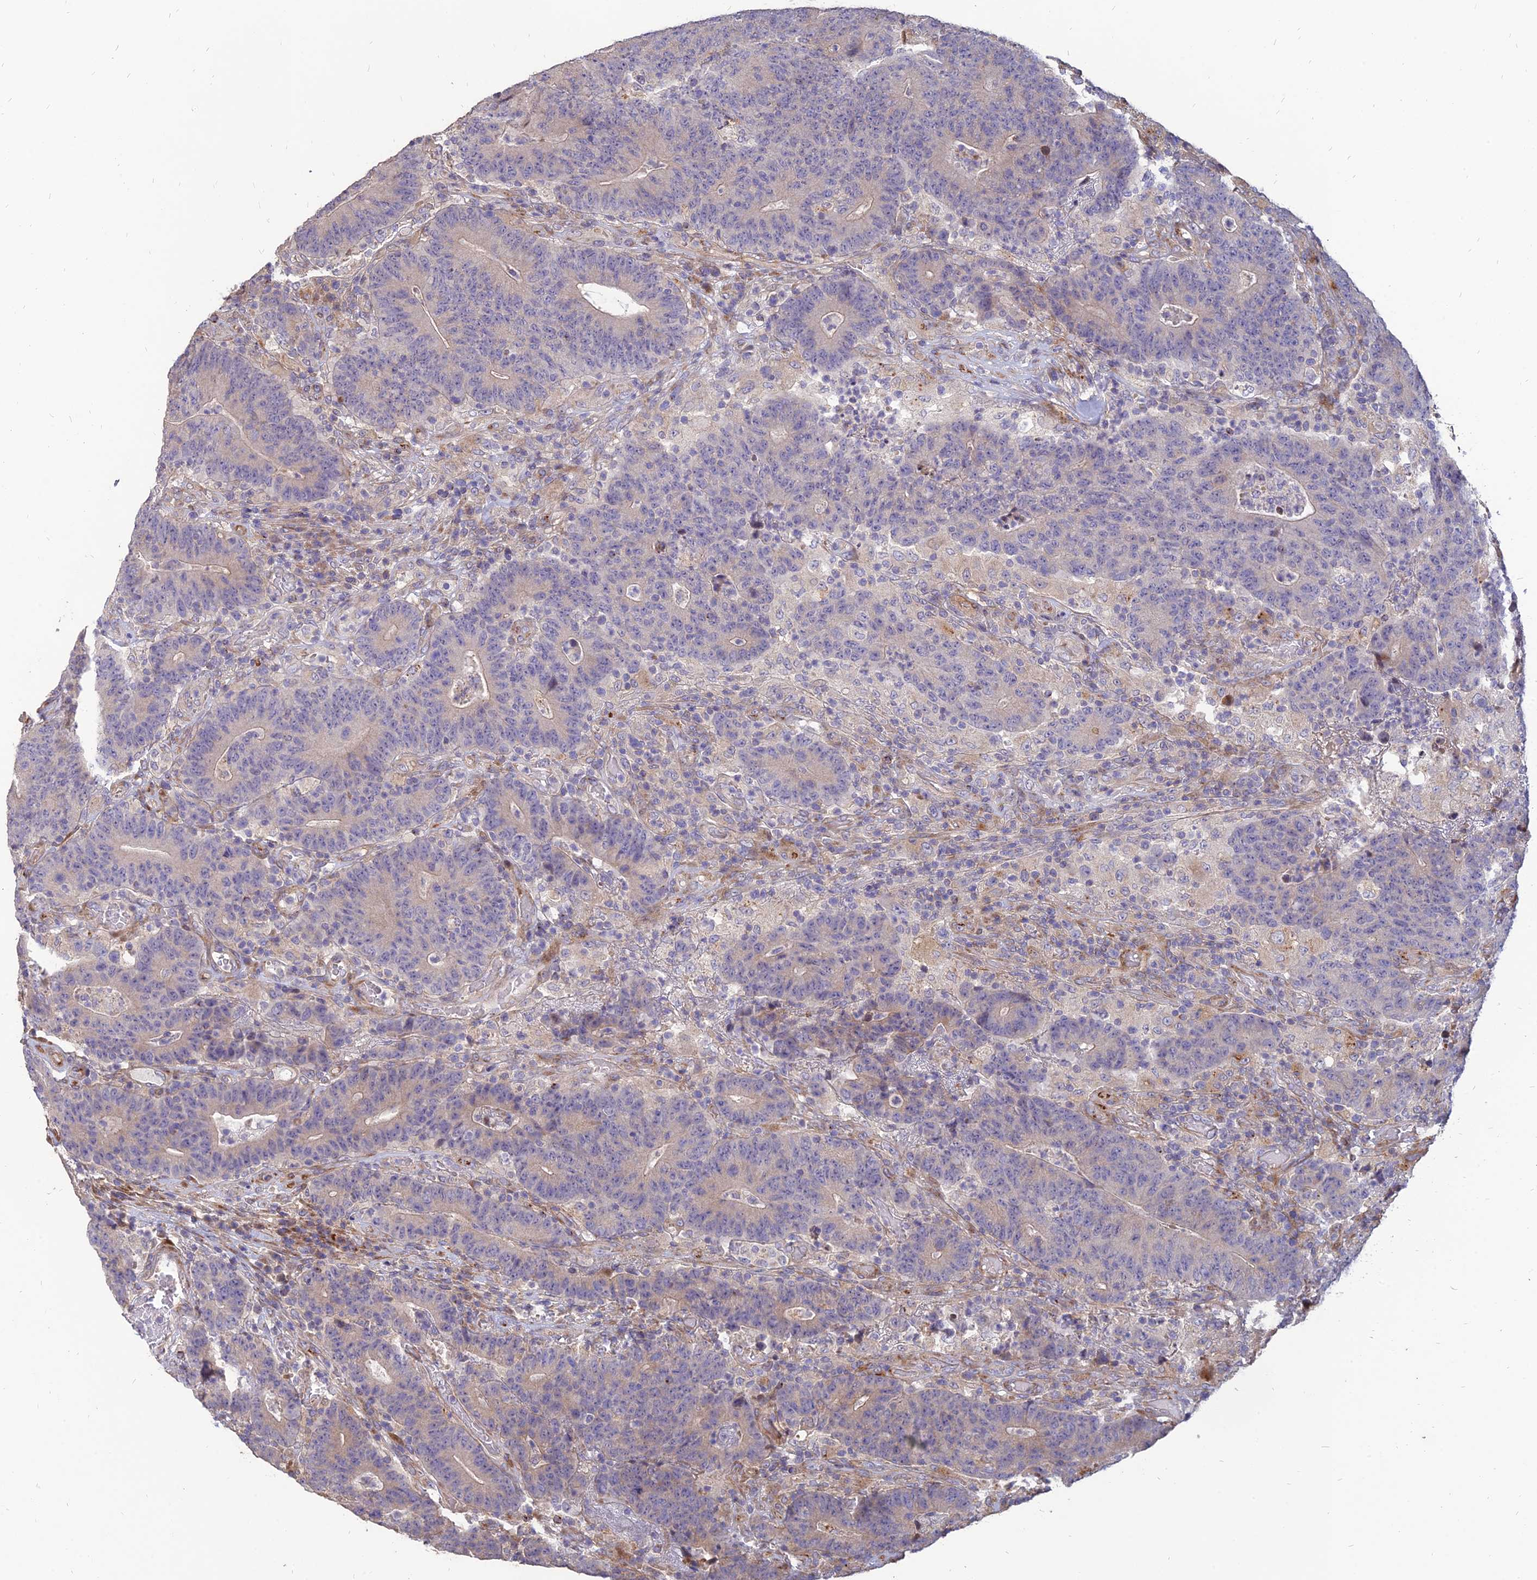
{"staining": {"intensity": "negative", "quantity": "none", "location": "none"}, "tissue": "colorectal cancer", "cell_type": "Tumor cells", "image_type": "cancer", "snomed": [{"axis": "morphology", "description": "Normal tissue, NOS"}, {"axis": "morphology", "description": "Adenocarcinoma, NOS"}, {"axis": "topography", "description": "Colon"}], "caption": "Tumor cells show no significant expression in colorectal cancer.", "gene": "ST3GAL6", "patient": {"sex": "female", "age": 75}}